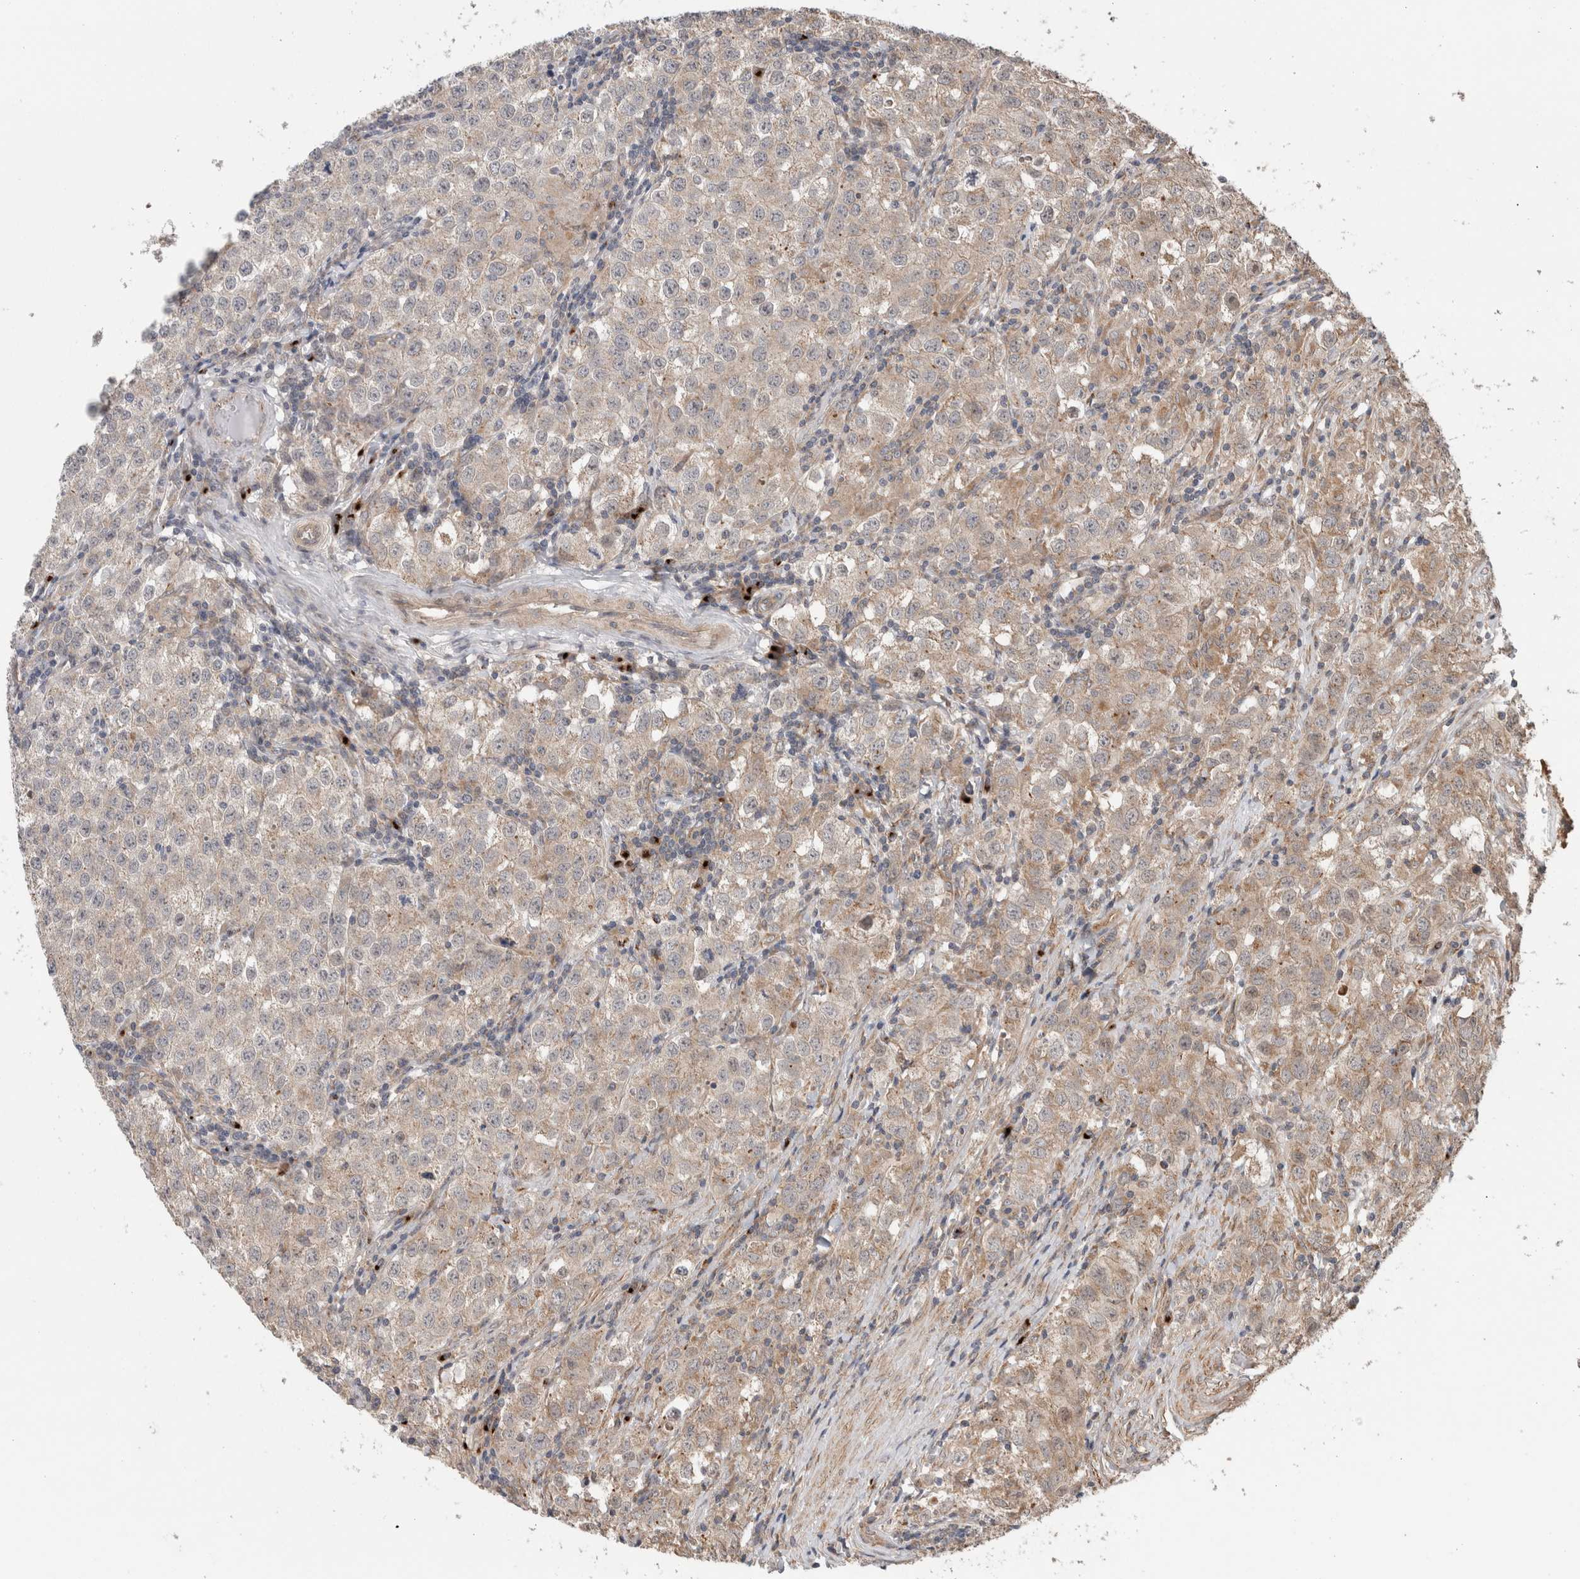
{"staining": {"intensity": "weak", "quantity": "<25%", "location": "cytoplasmic/membranous"}, "tissue": "testis cancer", "cell_type": "Tumor cells", "image_type": "cancer", "snomed": [{"axis": "morphology", "description": "Seminoma, NOS"}, {"axis": "morphology", "description": "Carcinoma, Embryonal, NOS"}, {"axis": "topography", "description": "Testis"}], "caption": "Tumor cells show no significant positivity in testis cancer (embryonal carcinoma). (IHC, brightfield microscopy, high magnification).", "gene": "TRIM5", "patient": {"sex": "male", "age": 43}}